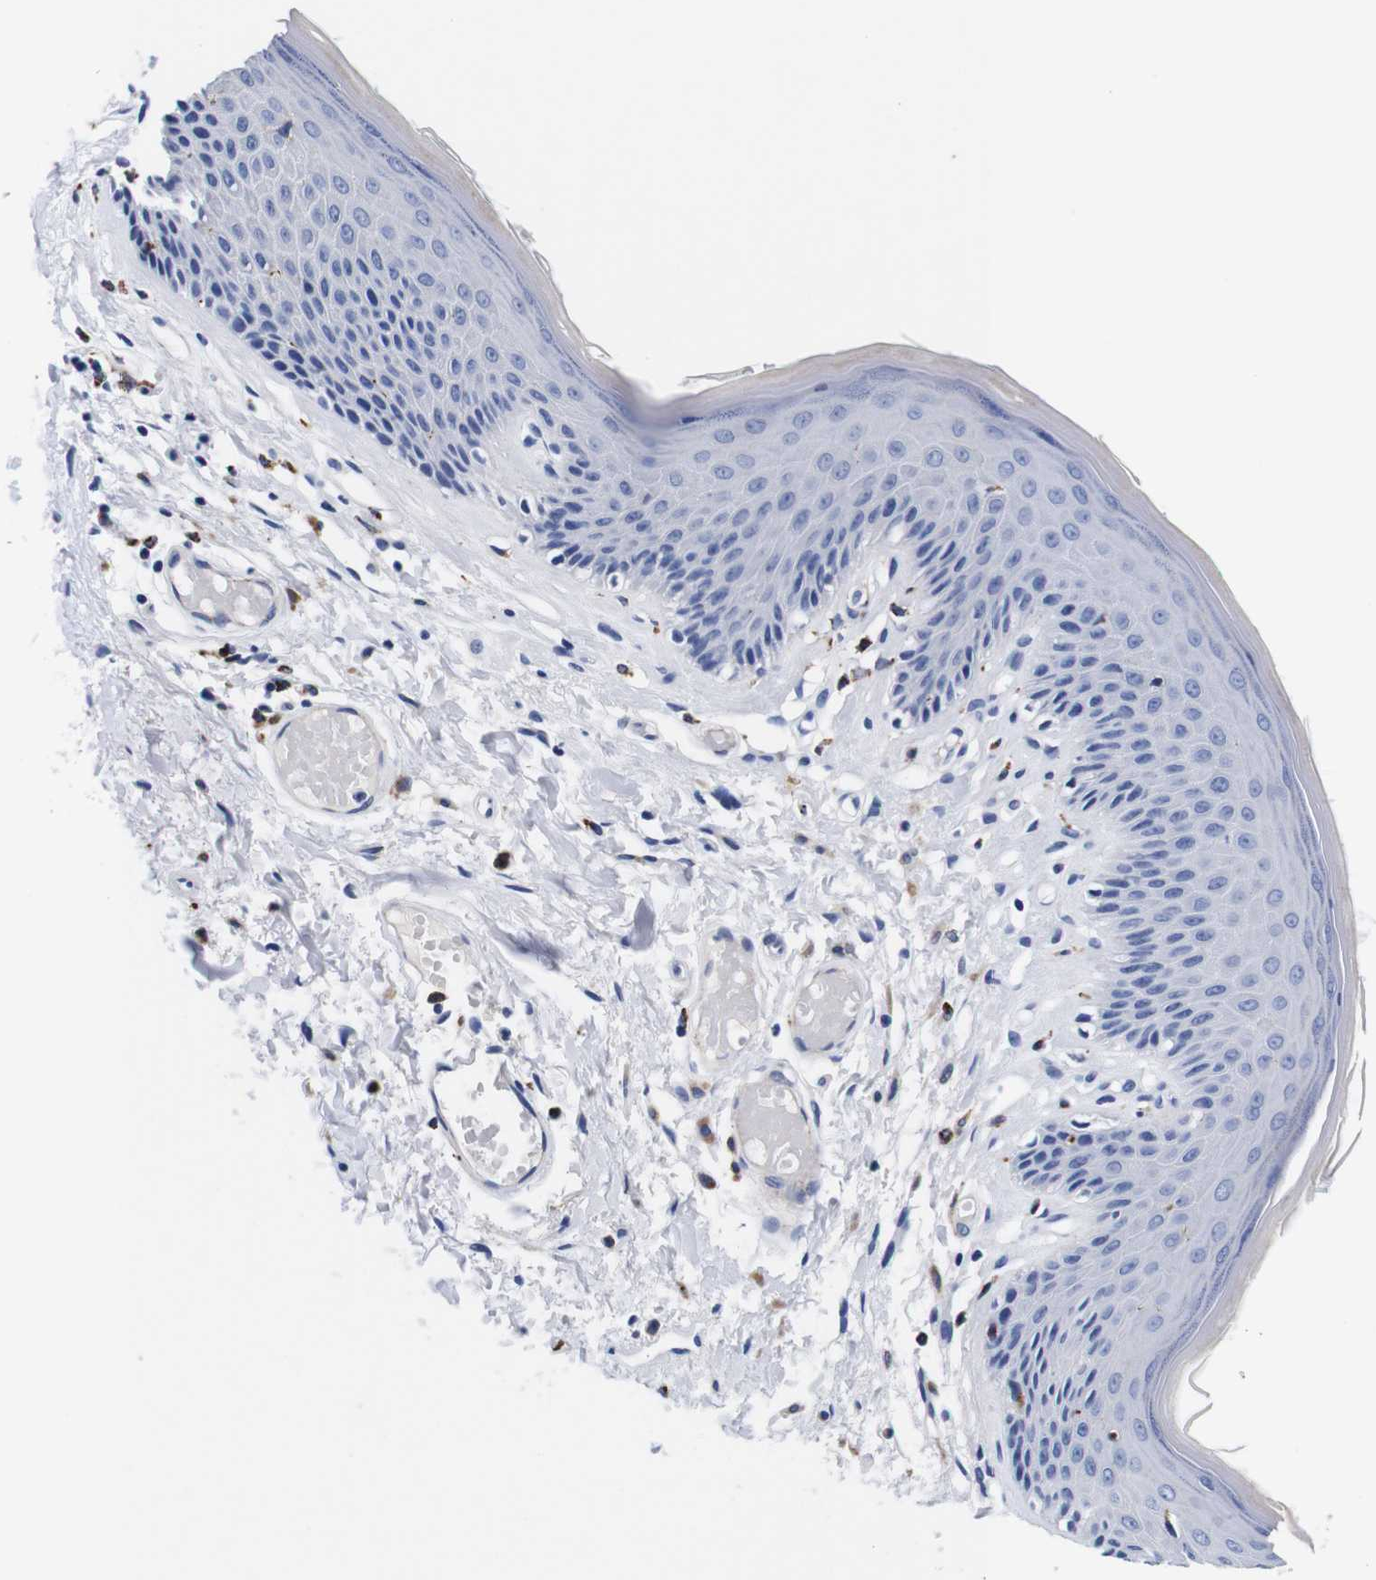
{"staining": {"intensity": "negative", "quantity": "none", "location": "none"}, "tissue": "skin", "cell_type": "Epidermal cells", "image_type": "normal", "snomed": [{"axis": "morphology", "description": "Normal tissue, NOS"}, {"axis": "topography", "description": "Vulva"}], "caption": "The IHC image has no significant positivity in epidermal cells of skin. (DAB immunohistochemistry, high magnification).", "gene": "ENSG00000248993", "patient": {"sex": "female", "age": 73}}